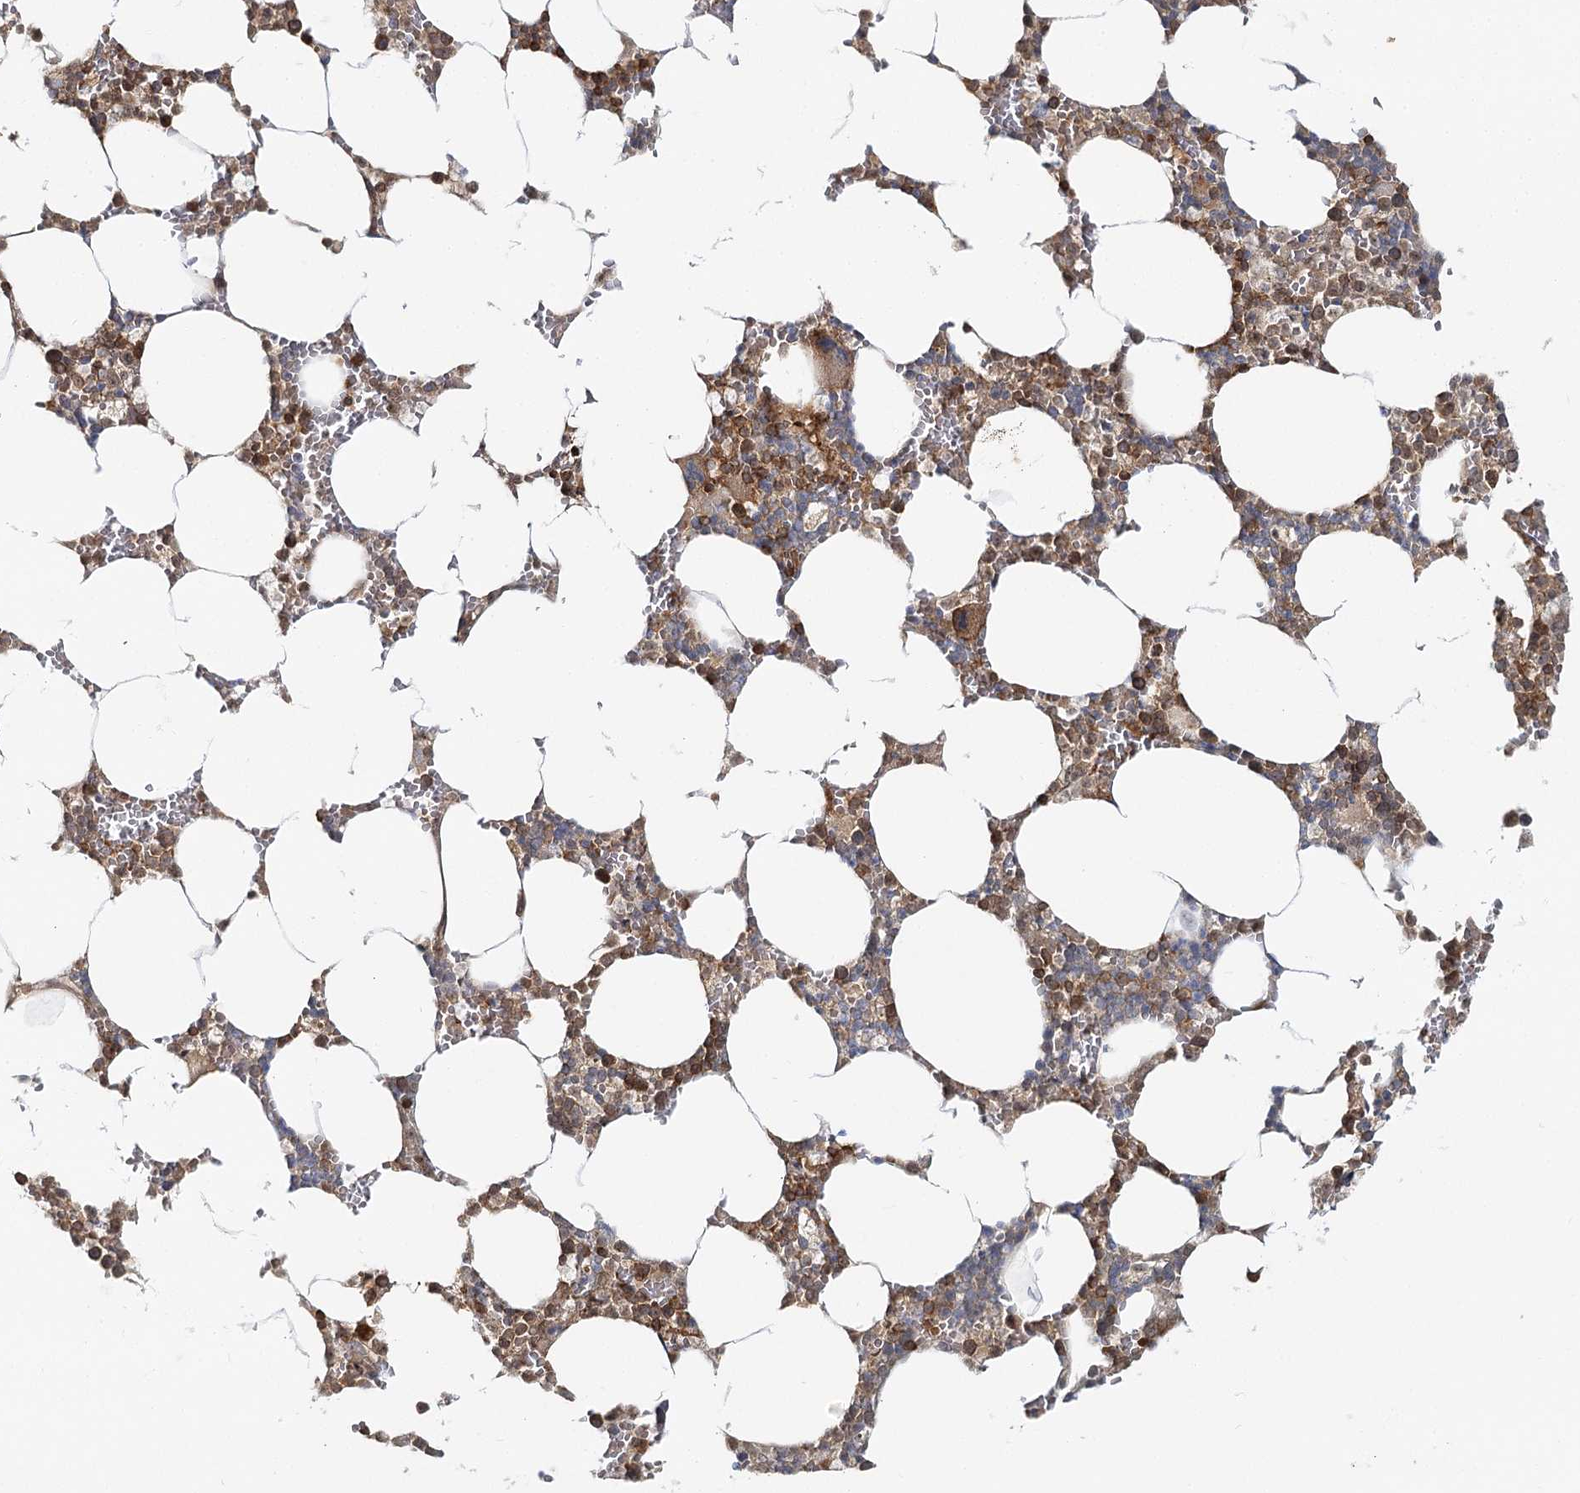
{"staining": {"intensity": "moderate", "quantity": "25%-75%", "location": "cytoplasmic/membranous"}, "tissue": "bone marrow", "cell_type": "Hematopoietic cells", "image_type": "normal", "snomed": [{"axis": "morphology", "description": "Normal tissue, NOS"}, {"axis": "topography", "description": "Bone marrow"}], "caption": "High-power microscopy captured an IHC histopathology image of benign bone marrow, revealing moderate cytoplasmic/membranous expression in approximately 25%-75% of hematopoietic cells. (IHC, brightfield microscopy, high magnification).", "gene": "FAM120B", "patient": {"sex": "male", "age": 70}}